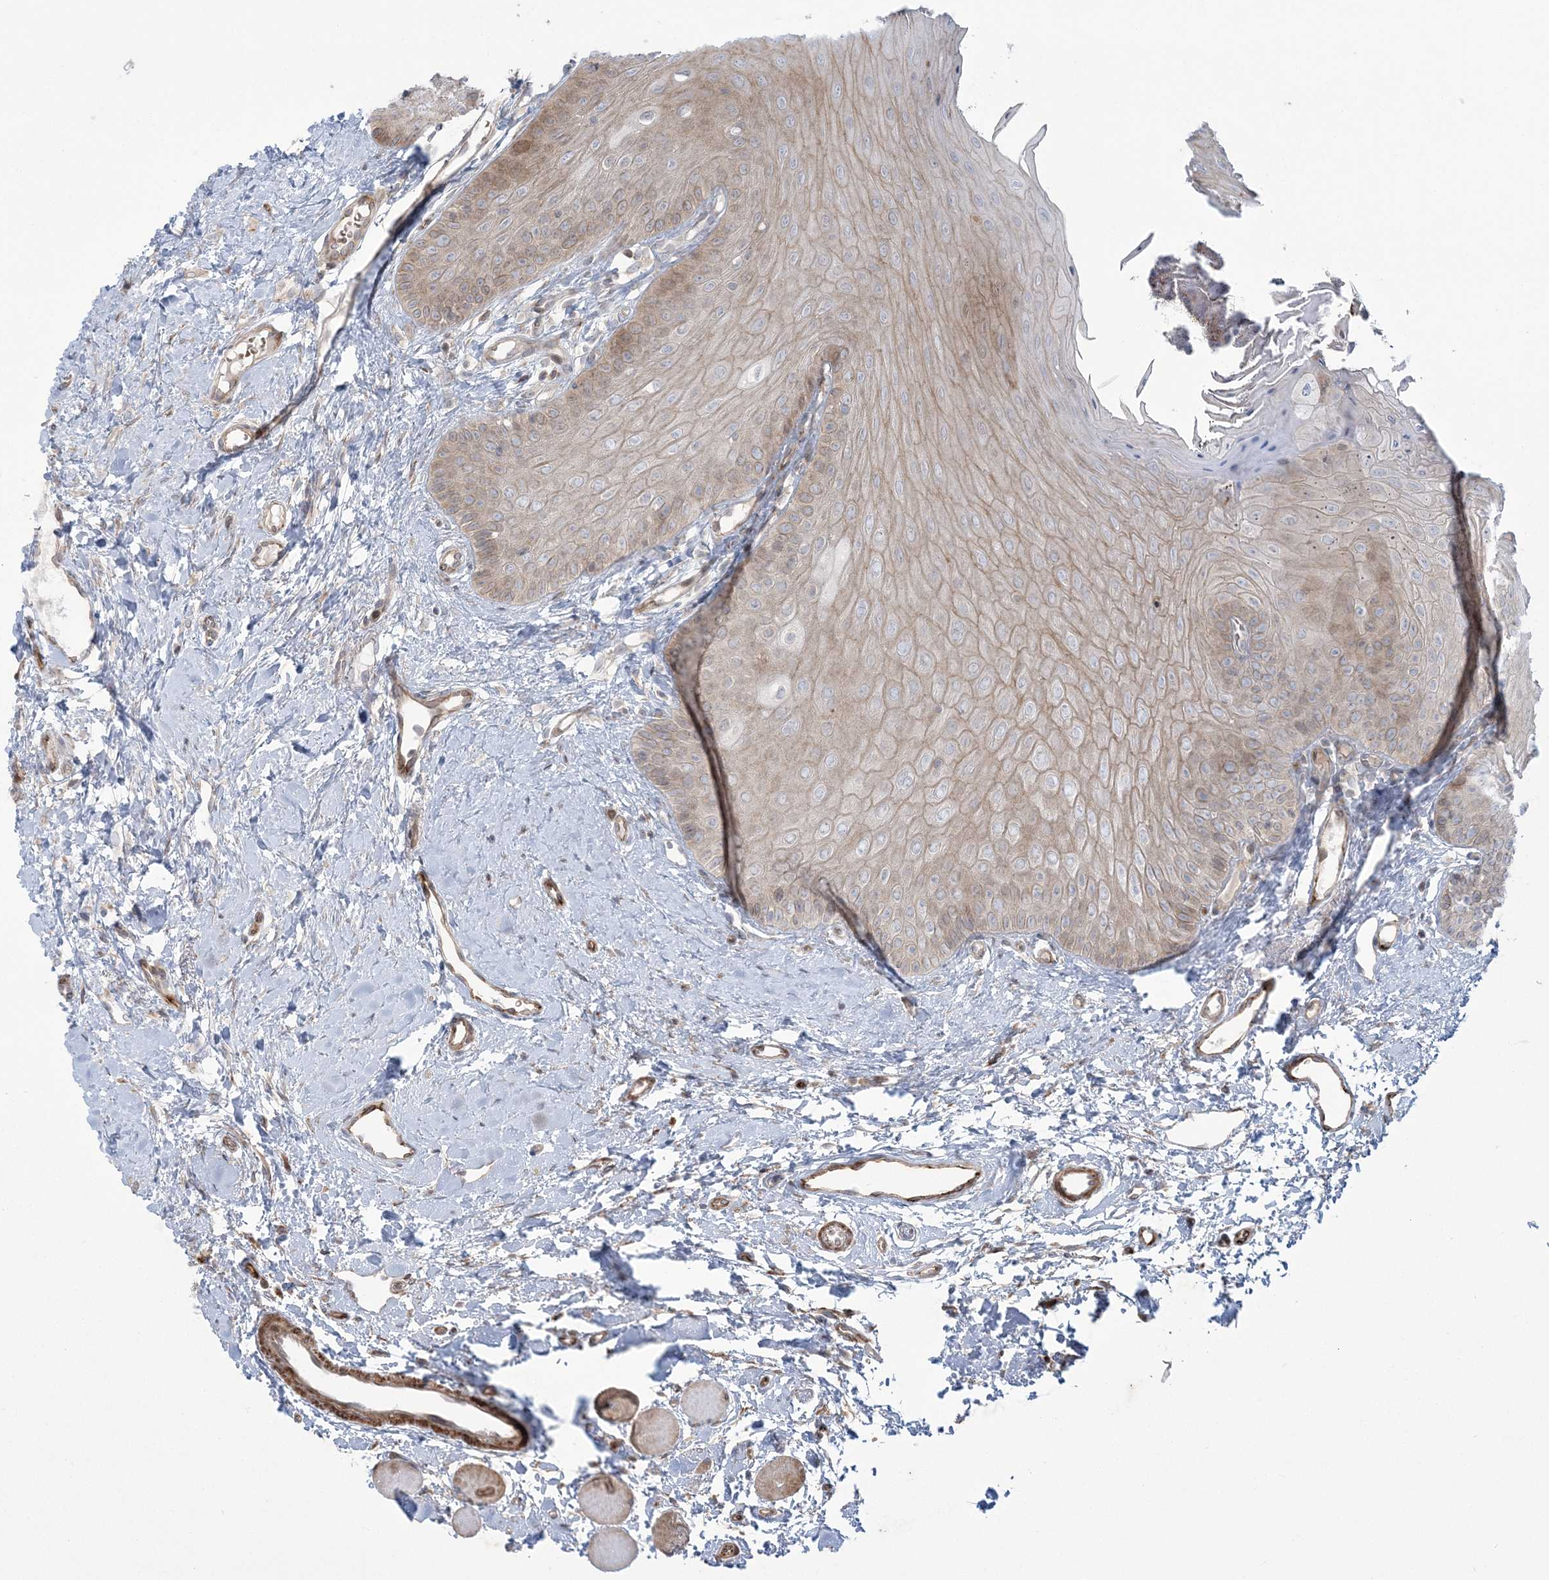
{"staining": {"intensity": "moderate", "quantity": ">75%", "location": "cytoplasmic/membranous"}, "tissue": "oral mucosa", "cell_type": "Squamous epithelial cells", "image_type": "normal", "snomed": [{"axis": "morphology", "description": "Normal tissue, NOS"}, {"axis": "topography", "description": "Oral tissue"}], "caption": "IHC micrograph of unremarkable oral mucosa stained for a protein (brown), which demonstrates medium levels of moderate cytoplasmic/membranous expression in approximately >75% of squamous epithelial cells.", "gene": "NUDT9", "patient": {"sex": "female", "age": 68}}